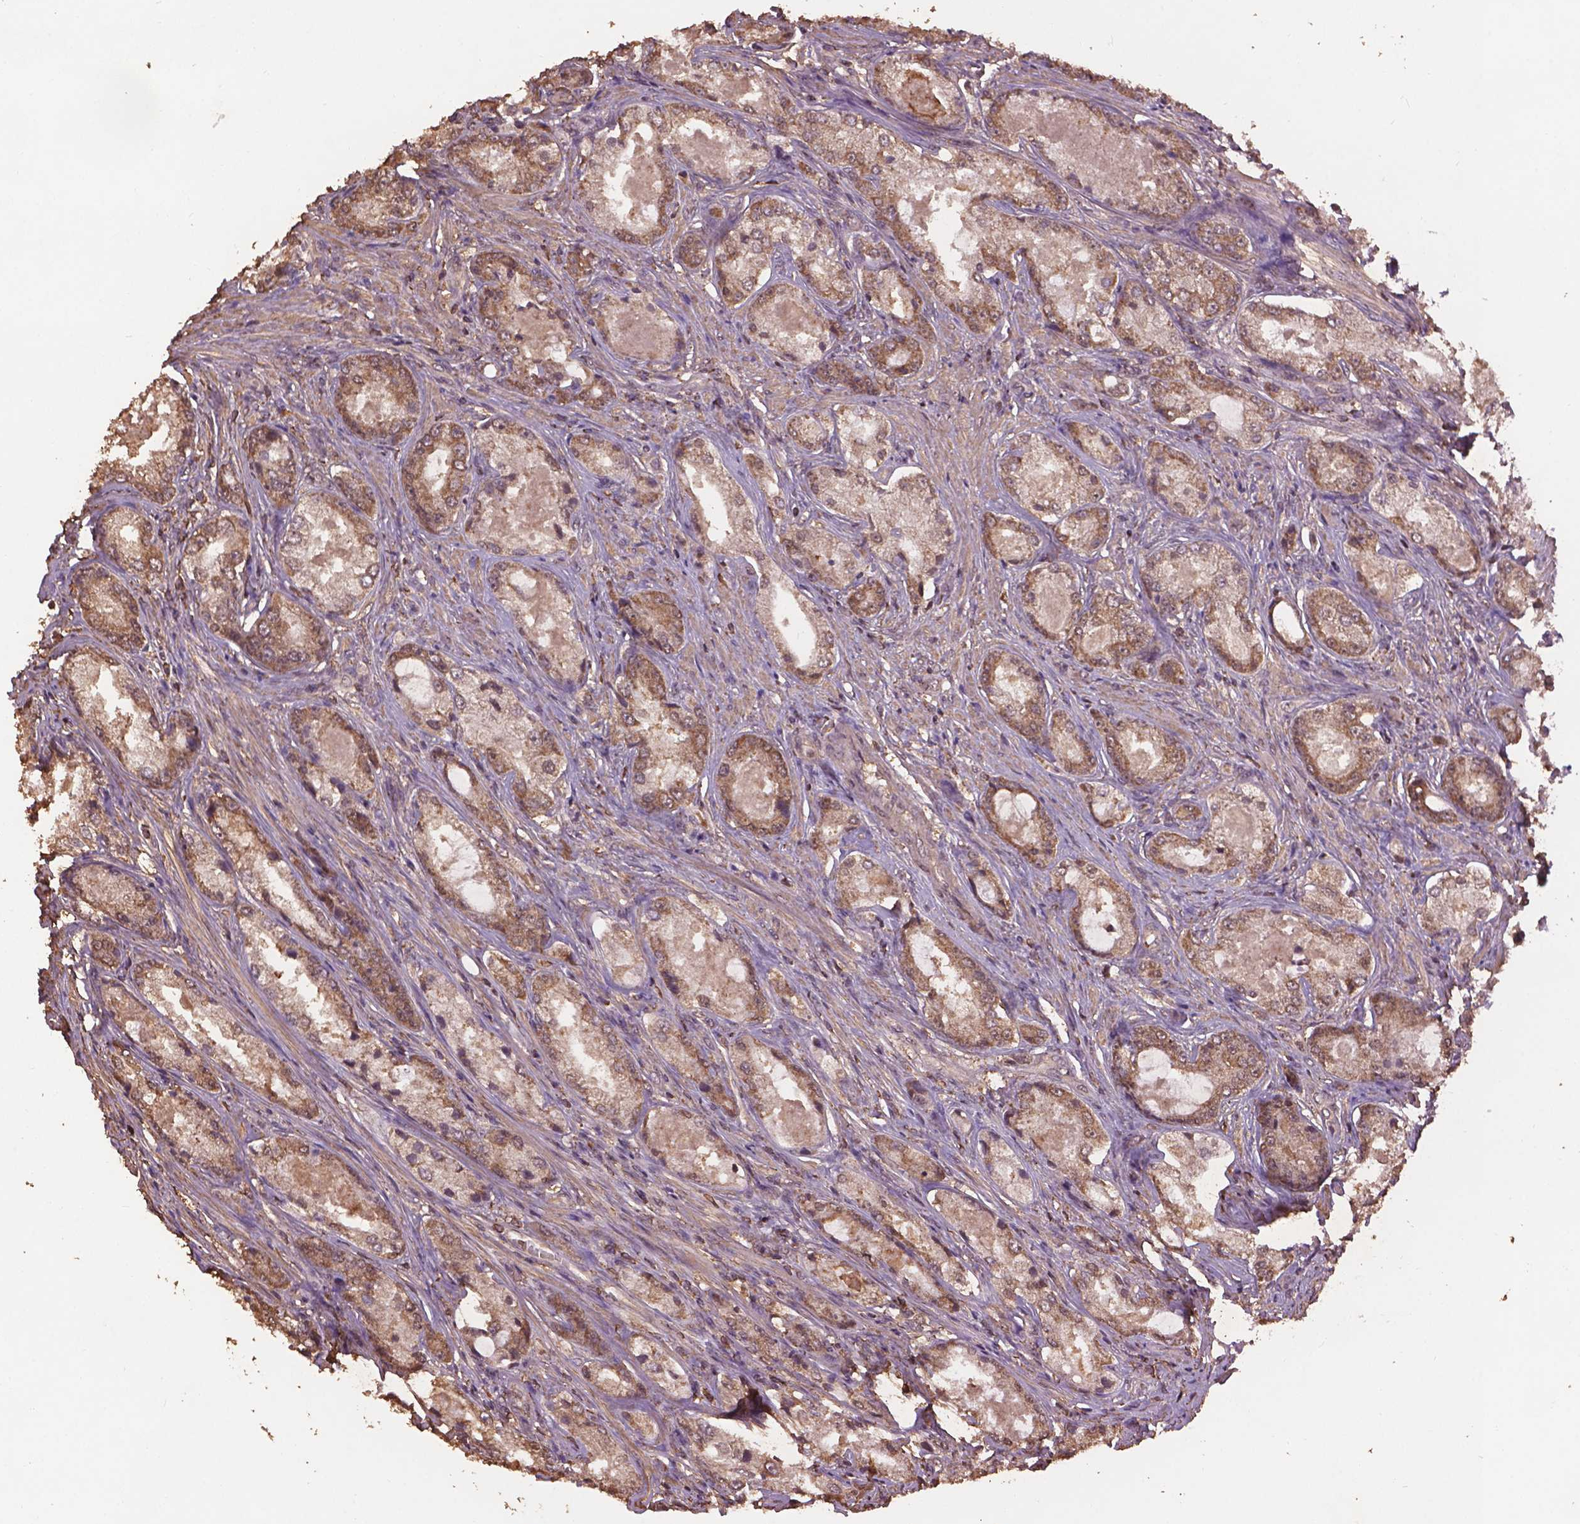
{"staining": {"intensity": "moderate", "quantity": "<25%", "location": "cytoplasmic/membranous"}, "tissue": "prostate cancer", "cell_type": "Tumor cells", "image_type": "cancer", "snomed": [{"axis": "morphology", "description": "Adenocarcinoma, Low grade"}, {"axis": "topography", "description": "Prostate"}], "caption": "Moderate cytoplasmic/membranous staining is appreciated in approximately <25% of tumor cells in low-grade adenocarcinoma (prostate). Using DAB (brown) and hematoxylin (blue) stains, captured at high magnification using brightfield microscopy.", "gene": "BABAM1", "patient": {"sex": "male", "age": 68}}